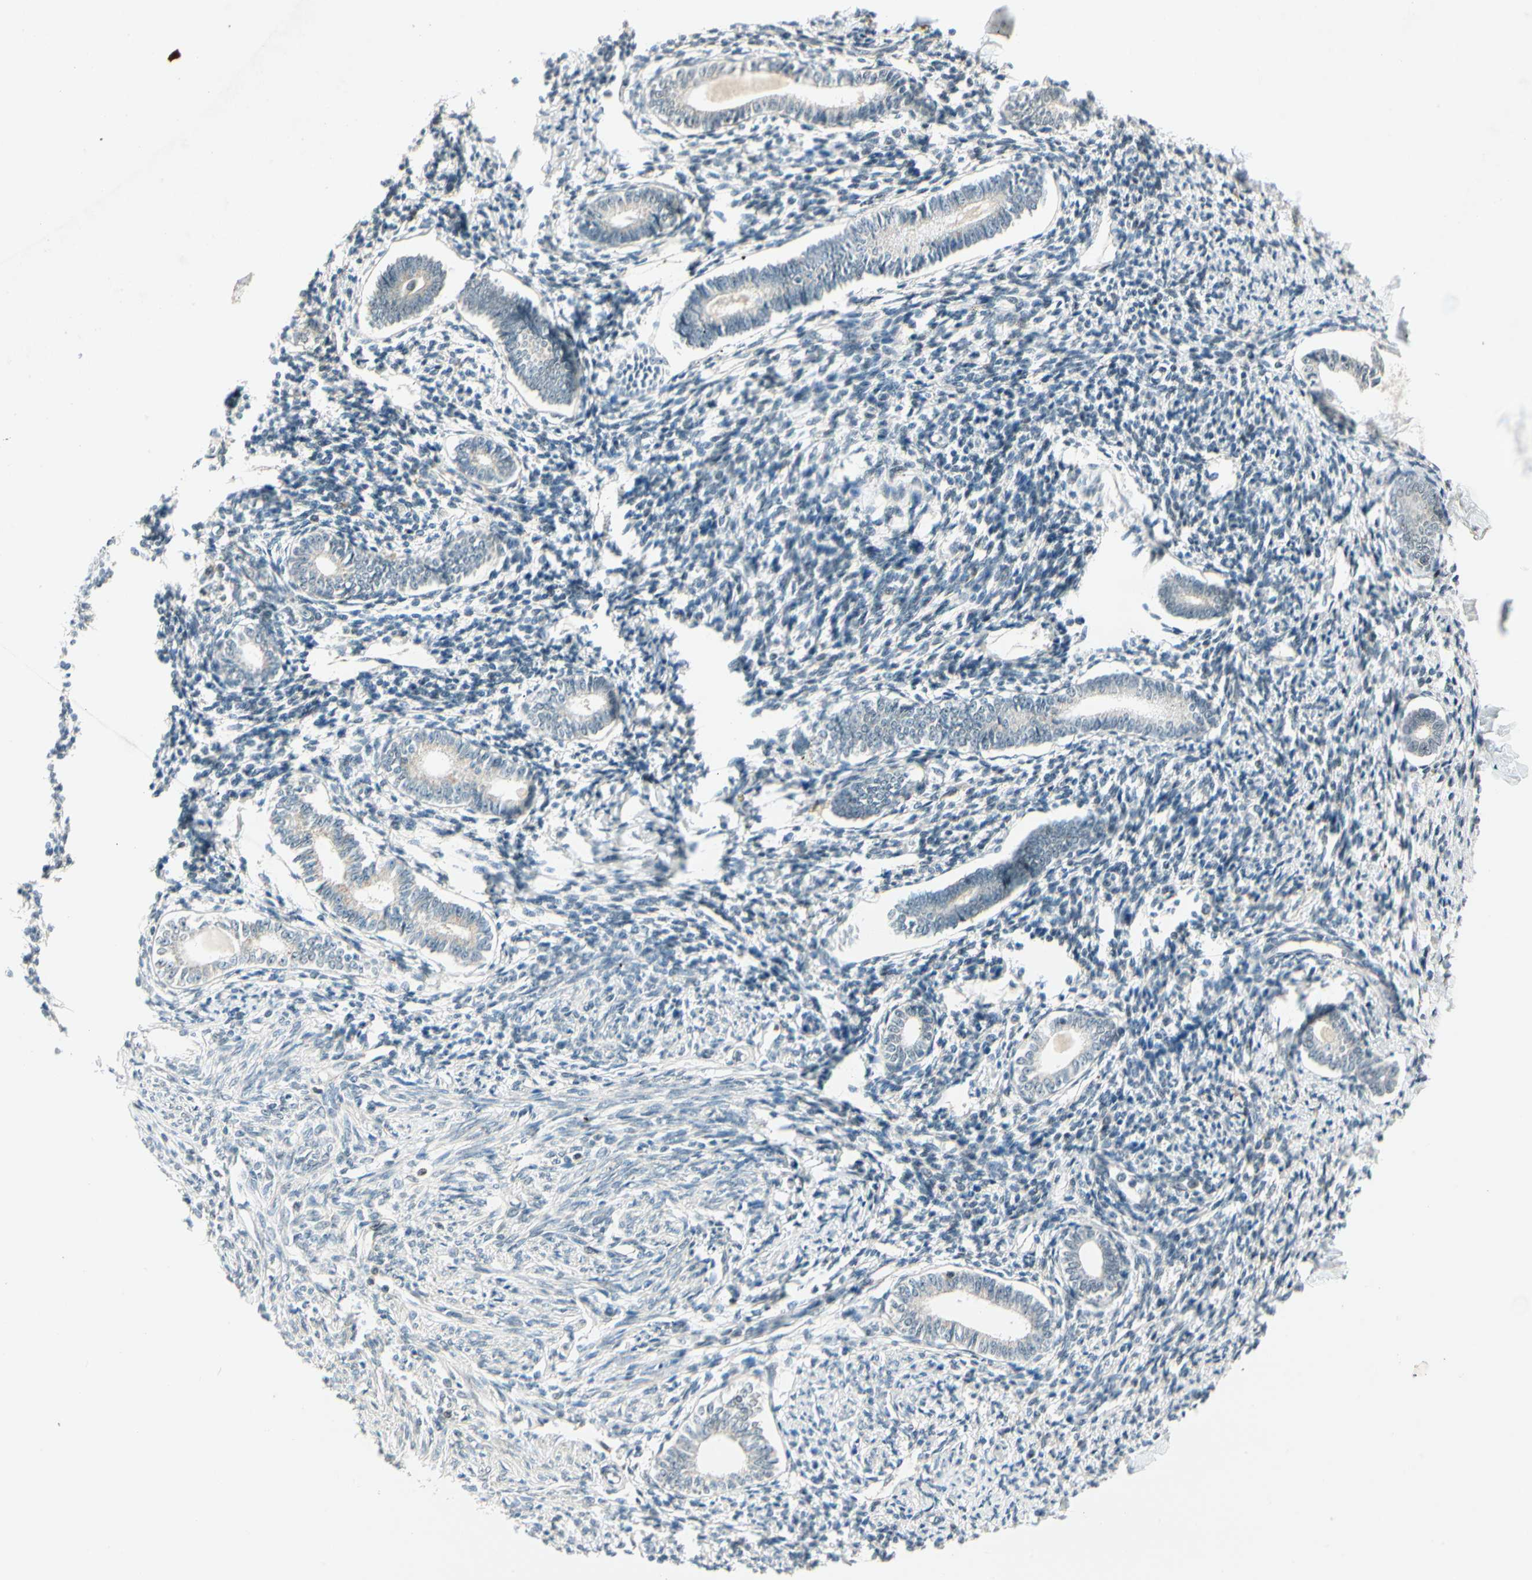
{"staining": {"intensity": "moderate", "quantity": "25%-75%", "location": "cytoplasmic/membranous,nuclear"}, "tissue": "endometrium", "cell_type": "Cells in endometrial stroma", "image_type": "normal", "snomed": [{"axis": "morphology", "description": "Normal tissue, NOS"}, {"axis": "topography", "description": "Endometrium"}], "caption": "IHC (DAB) staining of unremarkable human endometrium displays moderate cytoplasmic/membranous,nuclear protein expression in approximately 25%-75% of cells in endometrial stroma. The staining was performed using DAB to visualize the protein expression in brown, while the nuclei were stained in blue with hematoxylin (Magnification: 20x).", "gene": "ZSCAN12", "patient": {"sex": "female", "age": 71}}